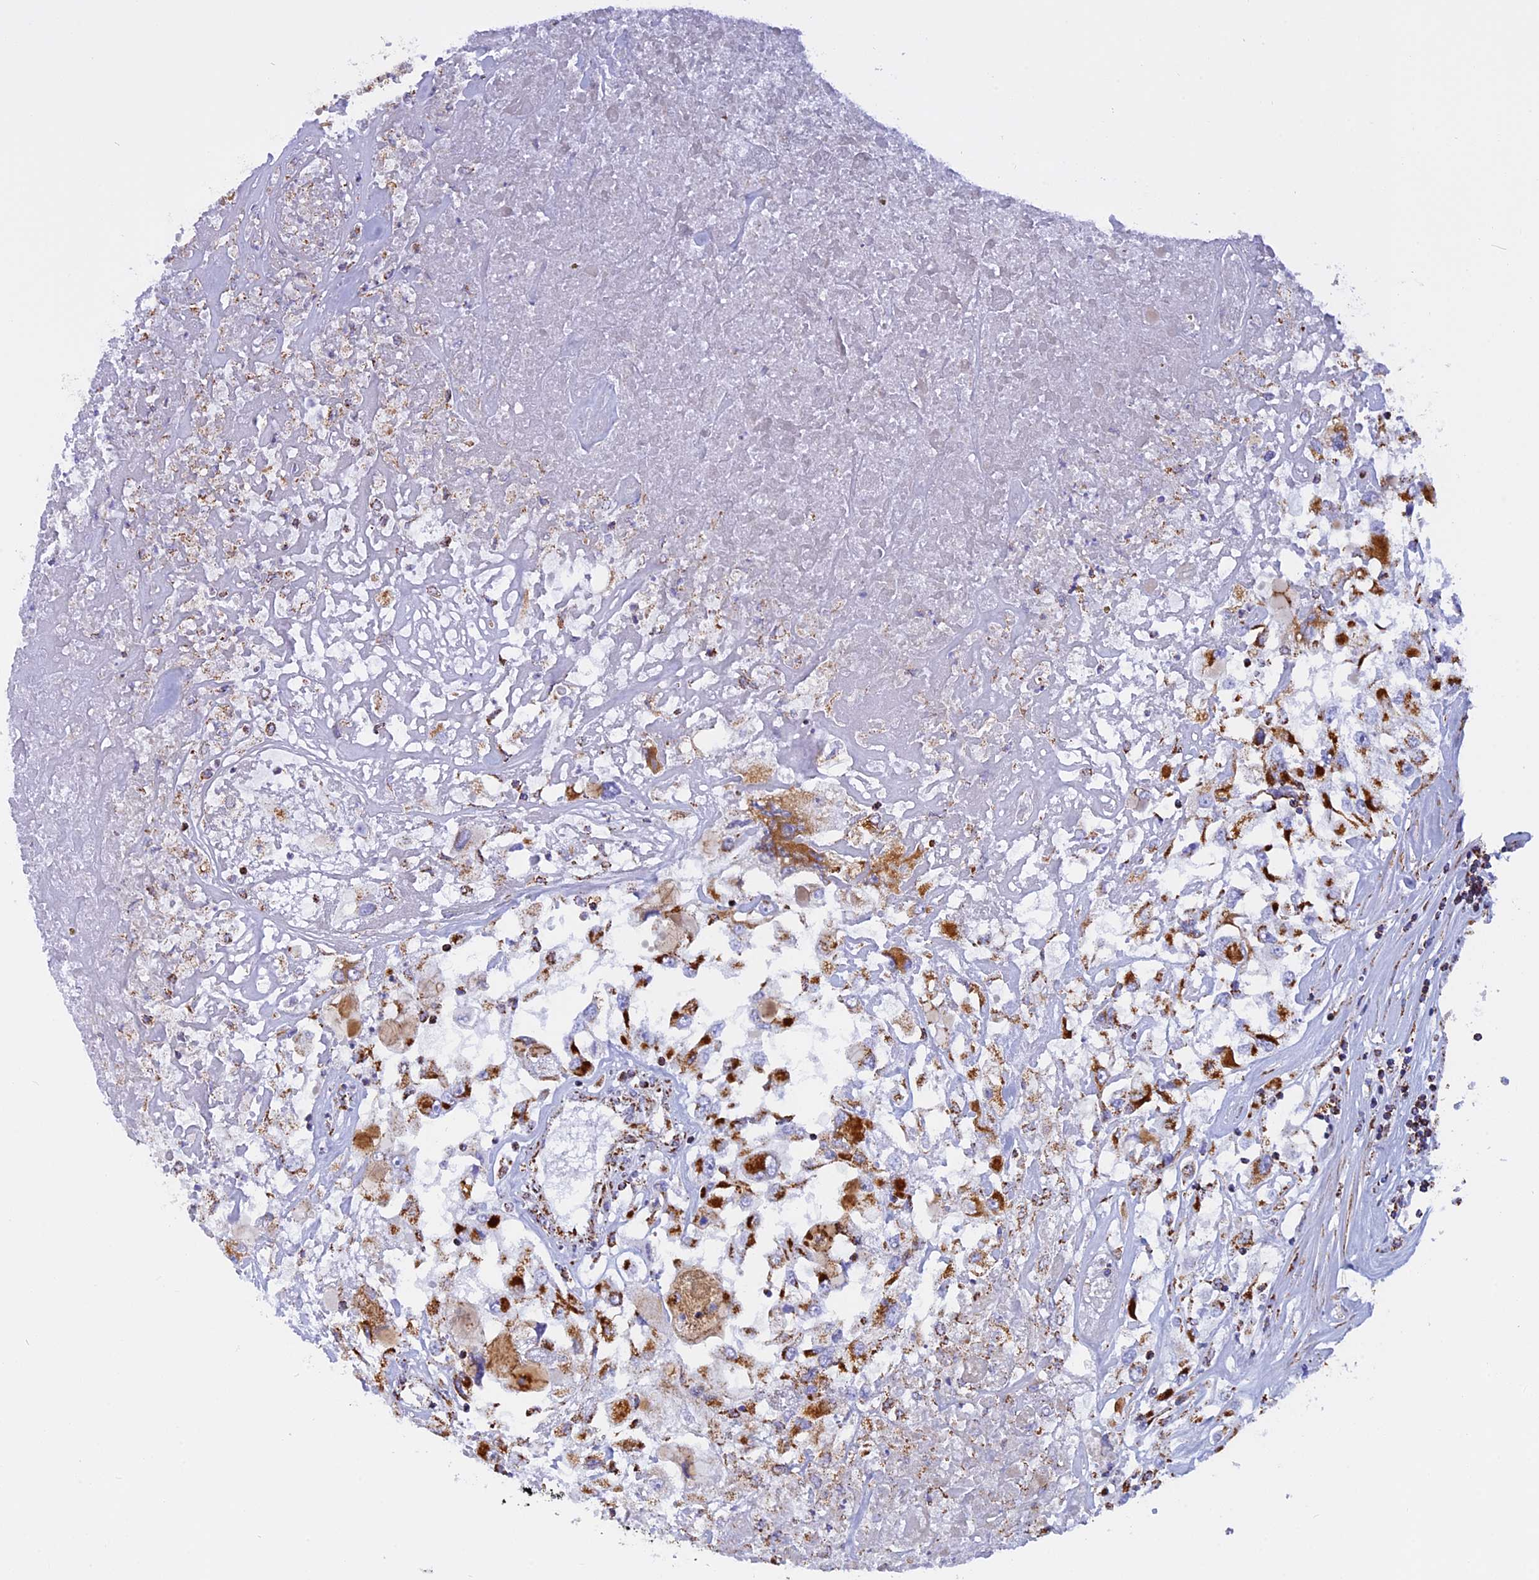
{"staining": {"intensity": "moderate", "quantity": ">75%", "location": "cytoplasmic/membranous"}, "tissue": "renal cancer", "cell_type": "Tumor cells", "image_type": "cancer", "snomed": [{"axis": "morphology", "description": "Adenocarcinoma, NOS"}, {"axis": "topography", "description": "Kidney"}], "caption": "Brown immunohistochemical staining in human renal cancer (adenocarcinoma) reveals moderate cytoplasmic/membranous positivity in about >75% of tumor cells.", "gene": "KCNG1", "patient": {"sex": "female", "age": 52}}